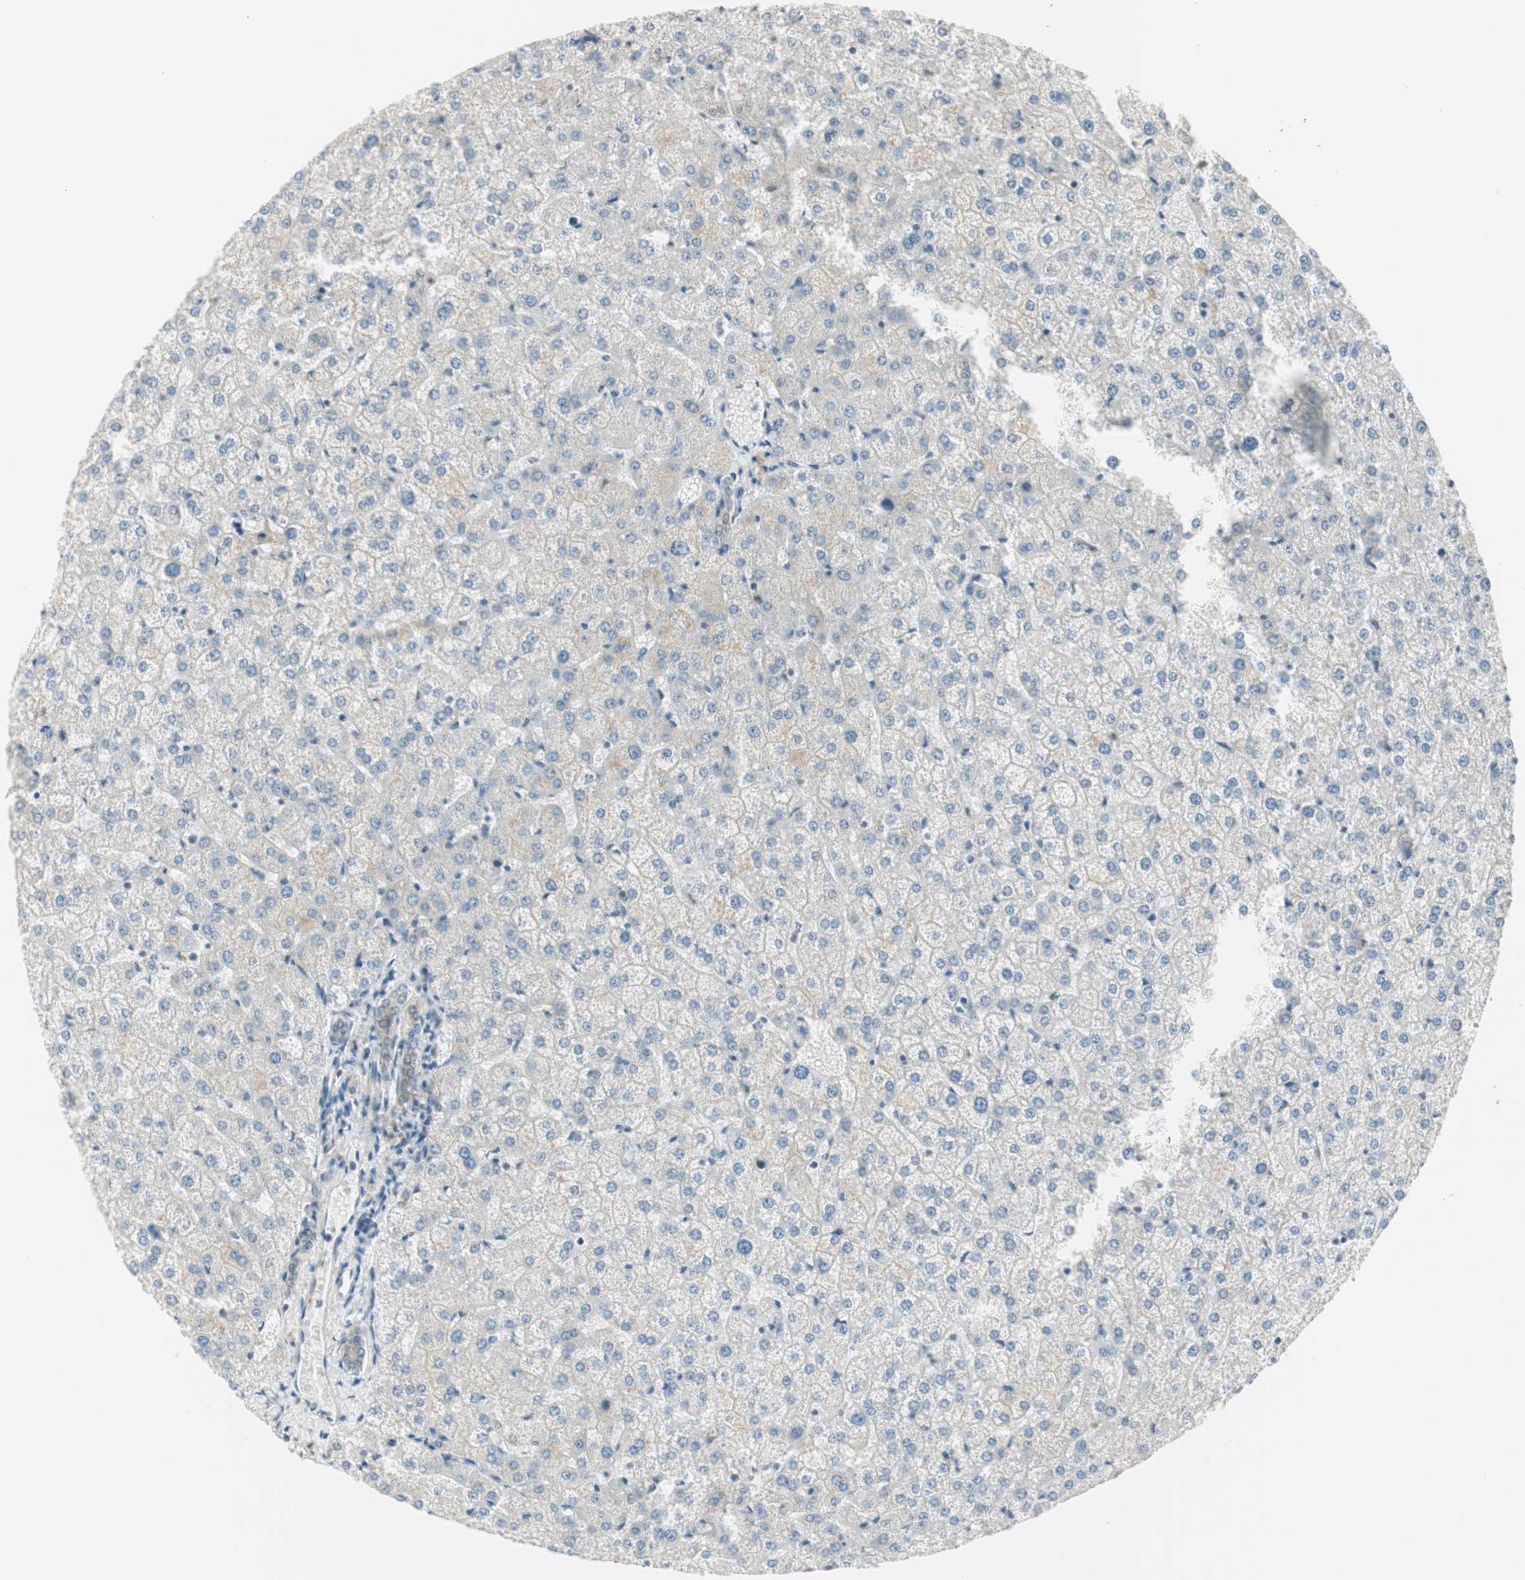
{"staining": {"intensity": "negative", "quantity": "none", "location": "none"}, "tissue": "liver", "cell_type": "Cholangiocytes", "image_type": "normal", "snomed": [{"axis": "morphology", "description": "Normal tissue, NOS"}, {"axis": "topography", "description": "Liver"}], "caption": "This is an immunohistochemistry photomicrograph of normal liver. There is no staining in cholangiocytes.", "gene": "IPO5", "patient": {"sex": "female", "age": 32}}